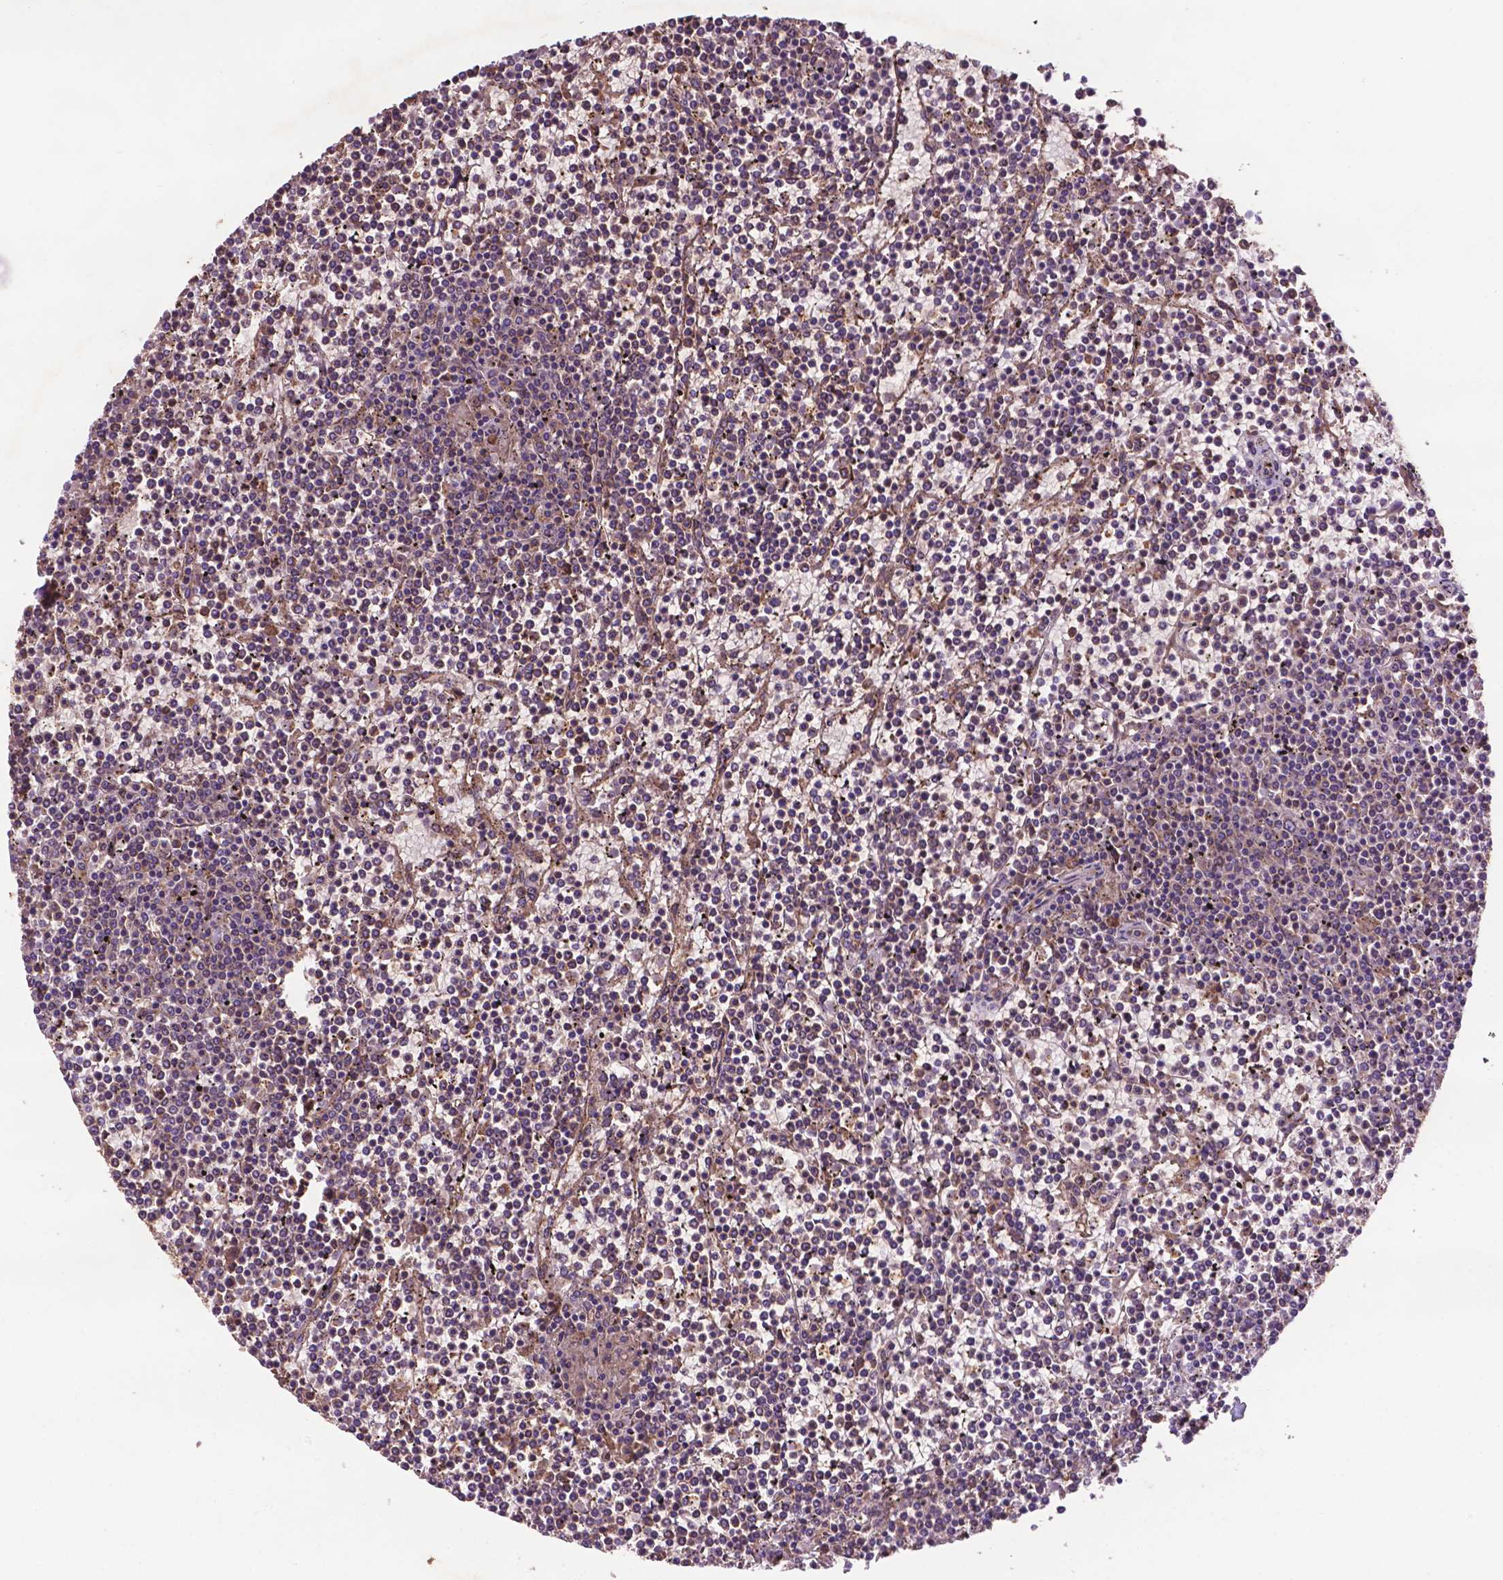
{"staining": {"intensity": "weak", "quantity": "<25%", "location": "cytoplasmic/membranous"}, "tissue": "lymphoma", "cell_type": "Tumor cells", "image_type": "cancer", "snomed": [{"axis": "morphology", "description": "Malignant lymphoma, non-Hodgkin's type, Low grade"}, {"axis": "topography", "description": "Spleen"}], "caption": "Tumor cells show no significant staining in lymphoma.", "gene": "CCDC71L", "patient": {"sex": "female", "age": 19}}